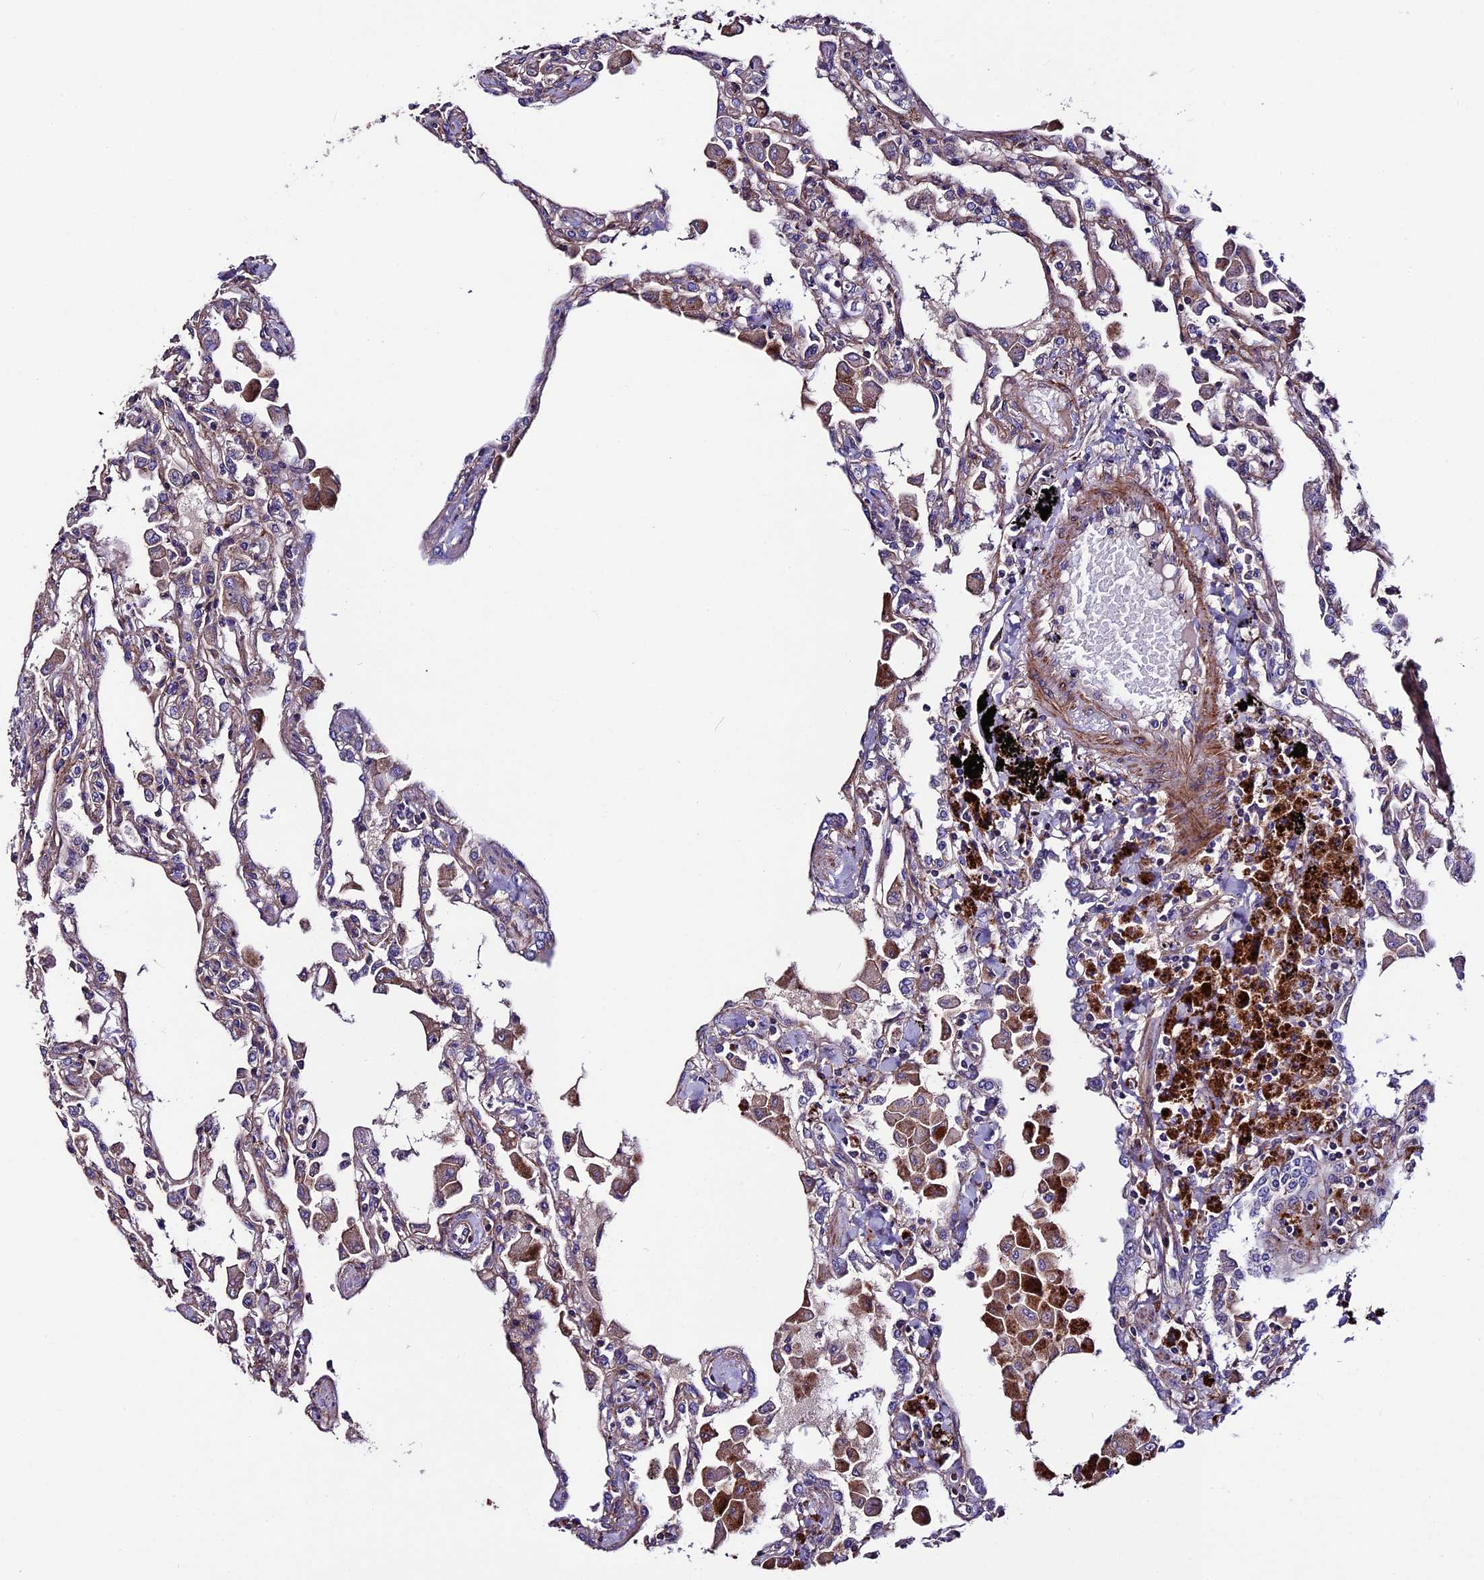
{"staining": {"intensity": "weak", "quantity": ">75%", "location": "cytoplasmic/membranous"}, "tissue": "lung", "cell_type": "Alveolar cells", "image_type": "normal", "snomed": [{"axis": "morphology", "description": "Normal tissue, NOS"}, {"axis": "topography", "description": "Bronchus"}, {"axis": "topography", "description": "Lung"}], "caption": "This micrograph shows normal lung stained with immunohistochemistry to label a protein in brown. The cytoplasmic/membranous of alveolar cells show weak positivity for the protein. Nuclei are counter-stained blue.", "gene": "EVA1B", "patient": {"sex": "female", "age": 49}}